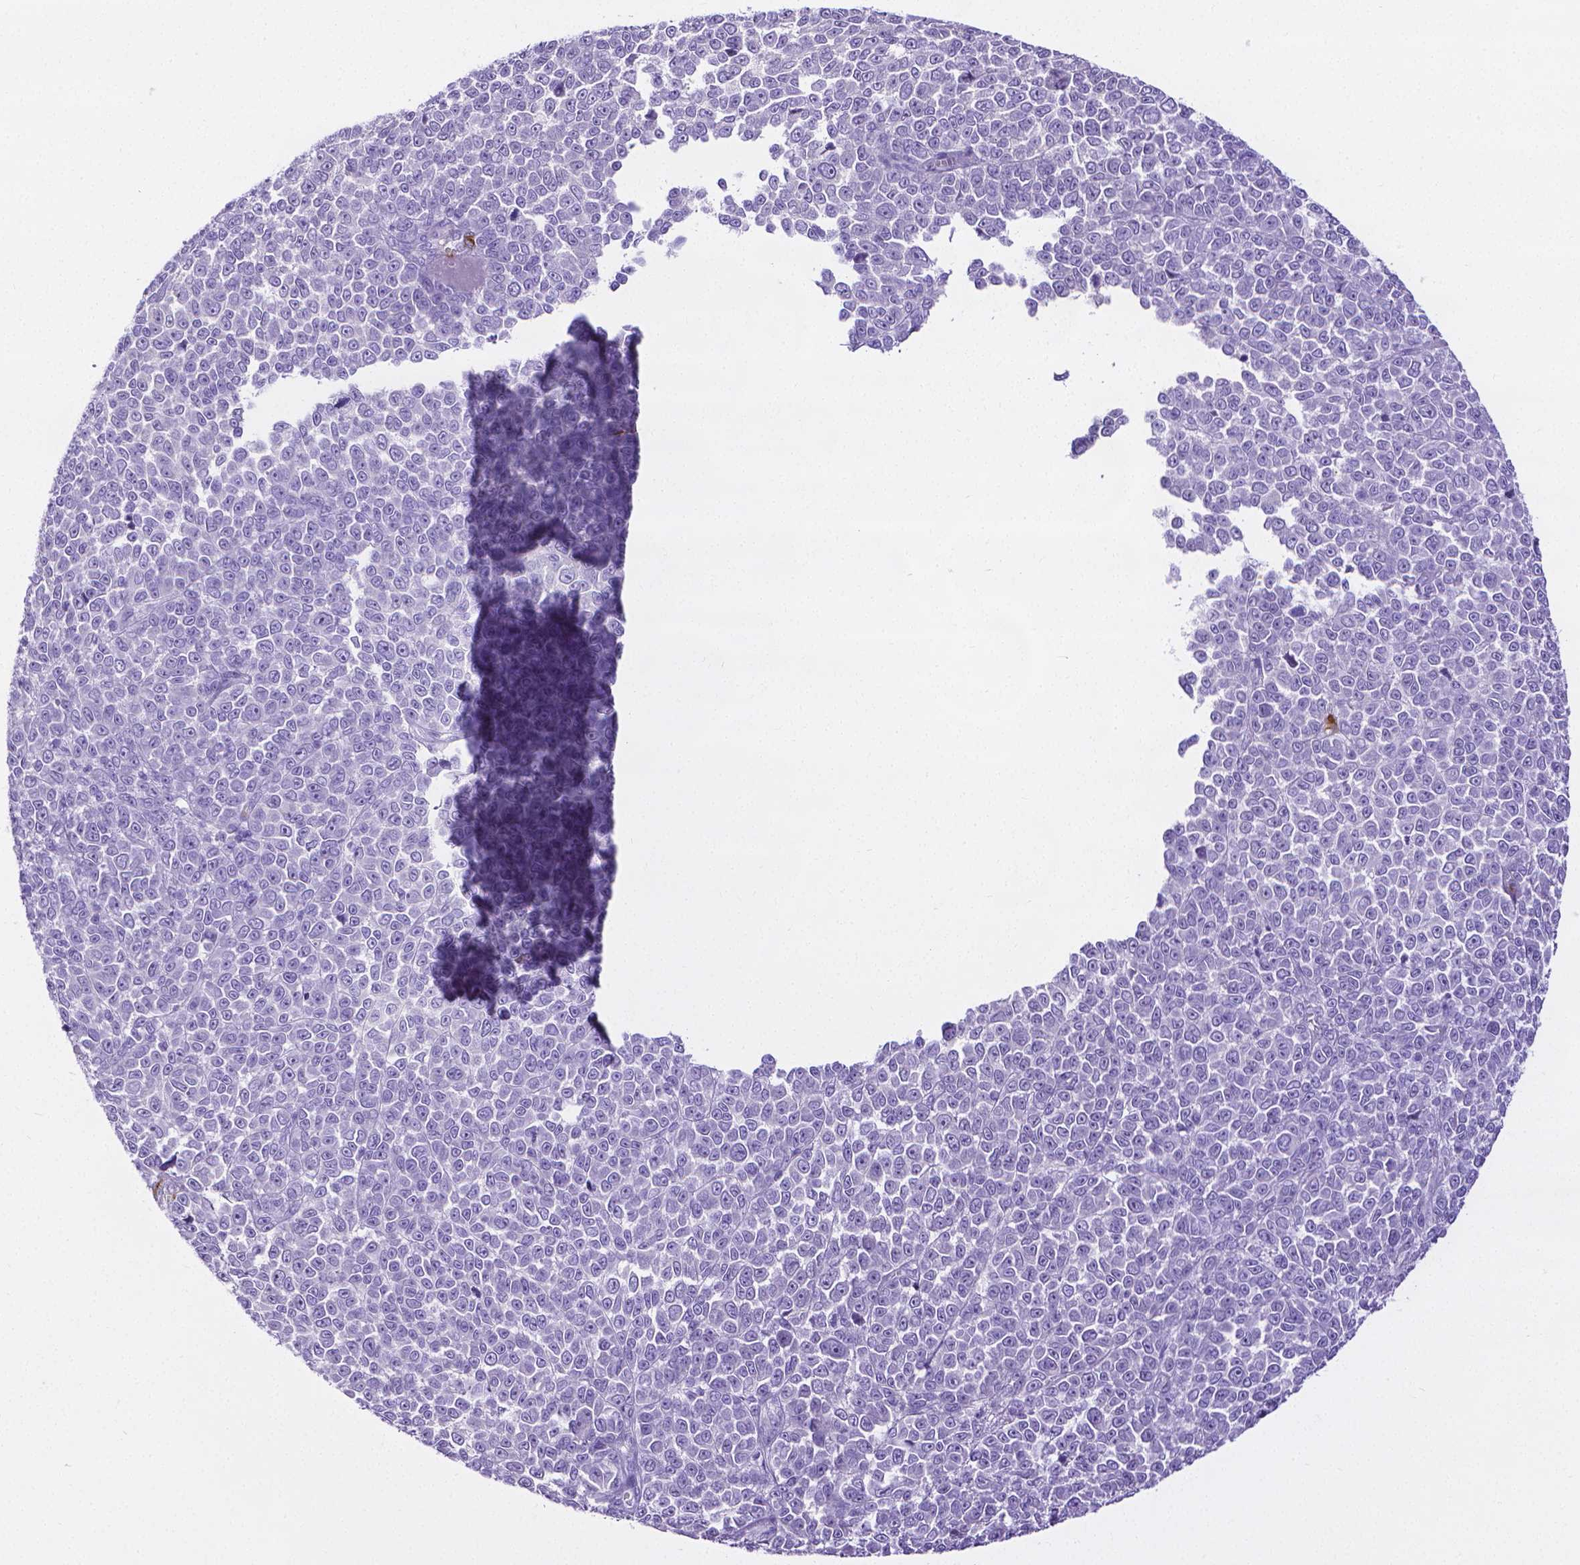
{"staining": {"intensity": "negative", "quantity": "none", "location": "none"}, "tissue": "melanoma", "cell_type": "Tumor cells", "image_type": "cancer", "snomed": [{"axis": "morphology", "description": "Malignant melanoma, NOS"}, {"axis": "topography", "description": "Skin"}], "caption": "DAB immunohistochemical staining of human malignant melanoma reveals no significant staining in tumor cells.", "gene": "MMP9", "patient": {"sex": "female", "age": 95}}